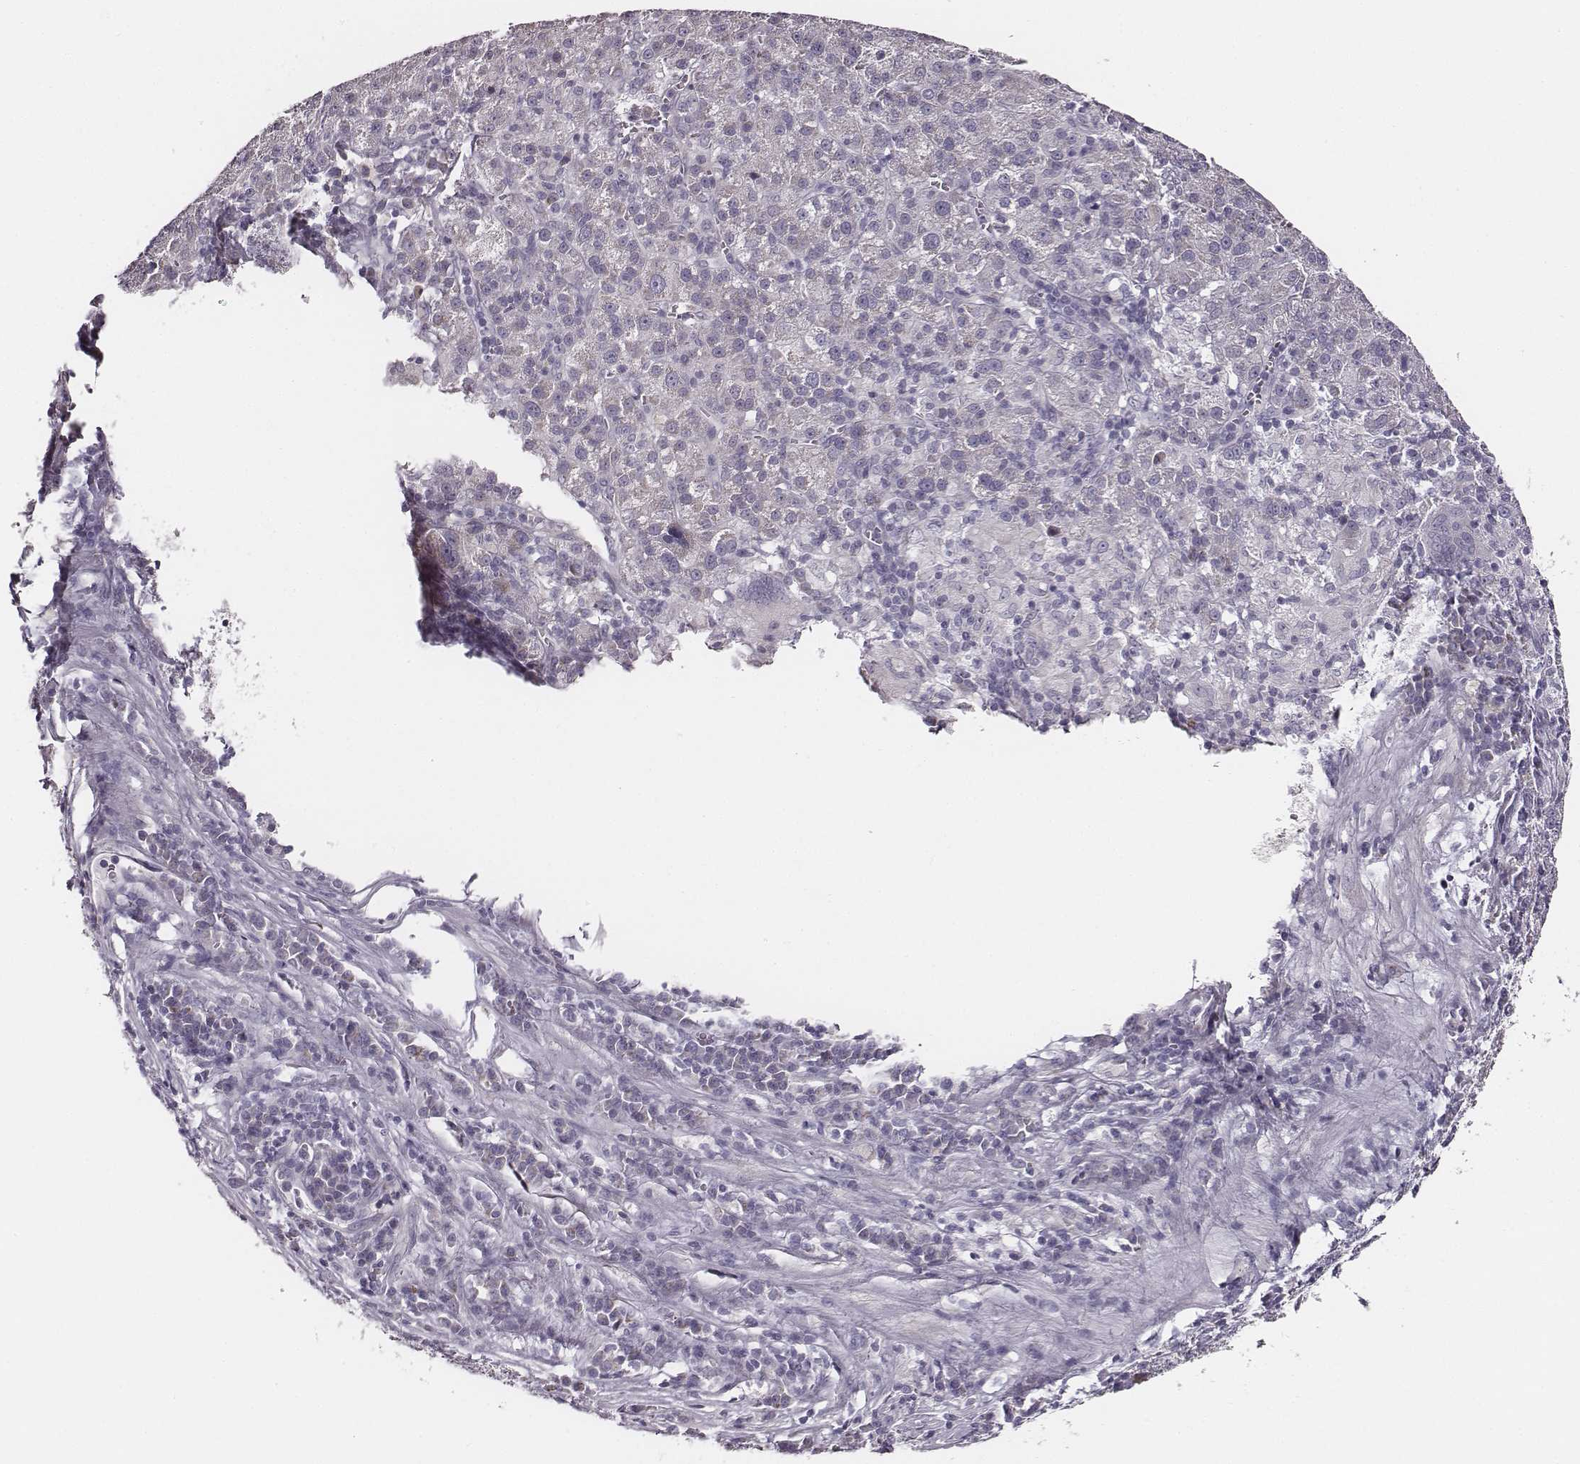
{"staining": {"intensity": "negative", "quantity": "none", "location": "none"}, "tissue": "liver cancer", "cell_type": "Tumor cells", "image_type": "cancer", "snomed": [{"axis": "morphology", "description": "Carcinoma, Hepatocellular, NOS"}, {"axis": "topography", "description": "Liver"}], "caption": "Micrograph shows no significant protein positivity in tumor cells of hepatocellular carcinoma (liver).", "gene": "UBL4B", "patient": {"sex": "female", "age": 60}}